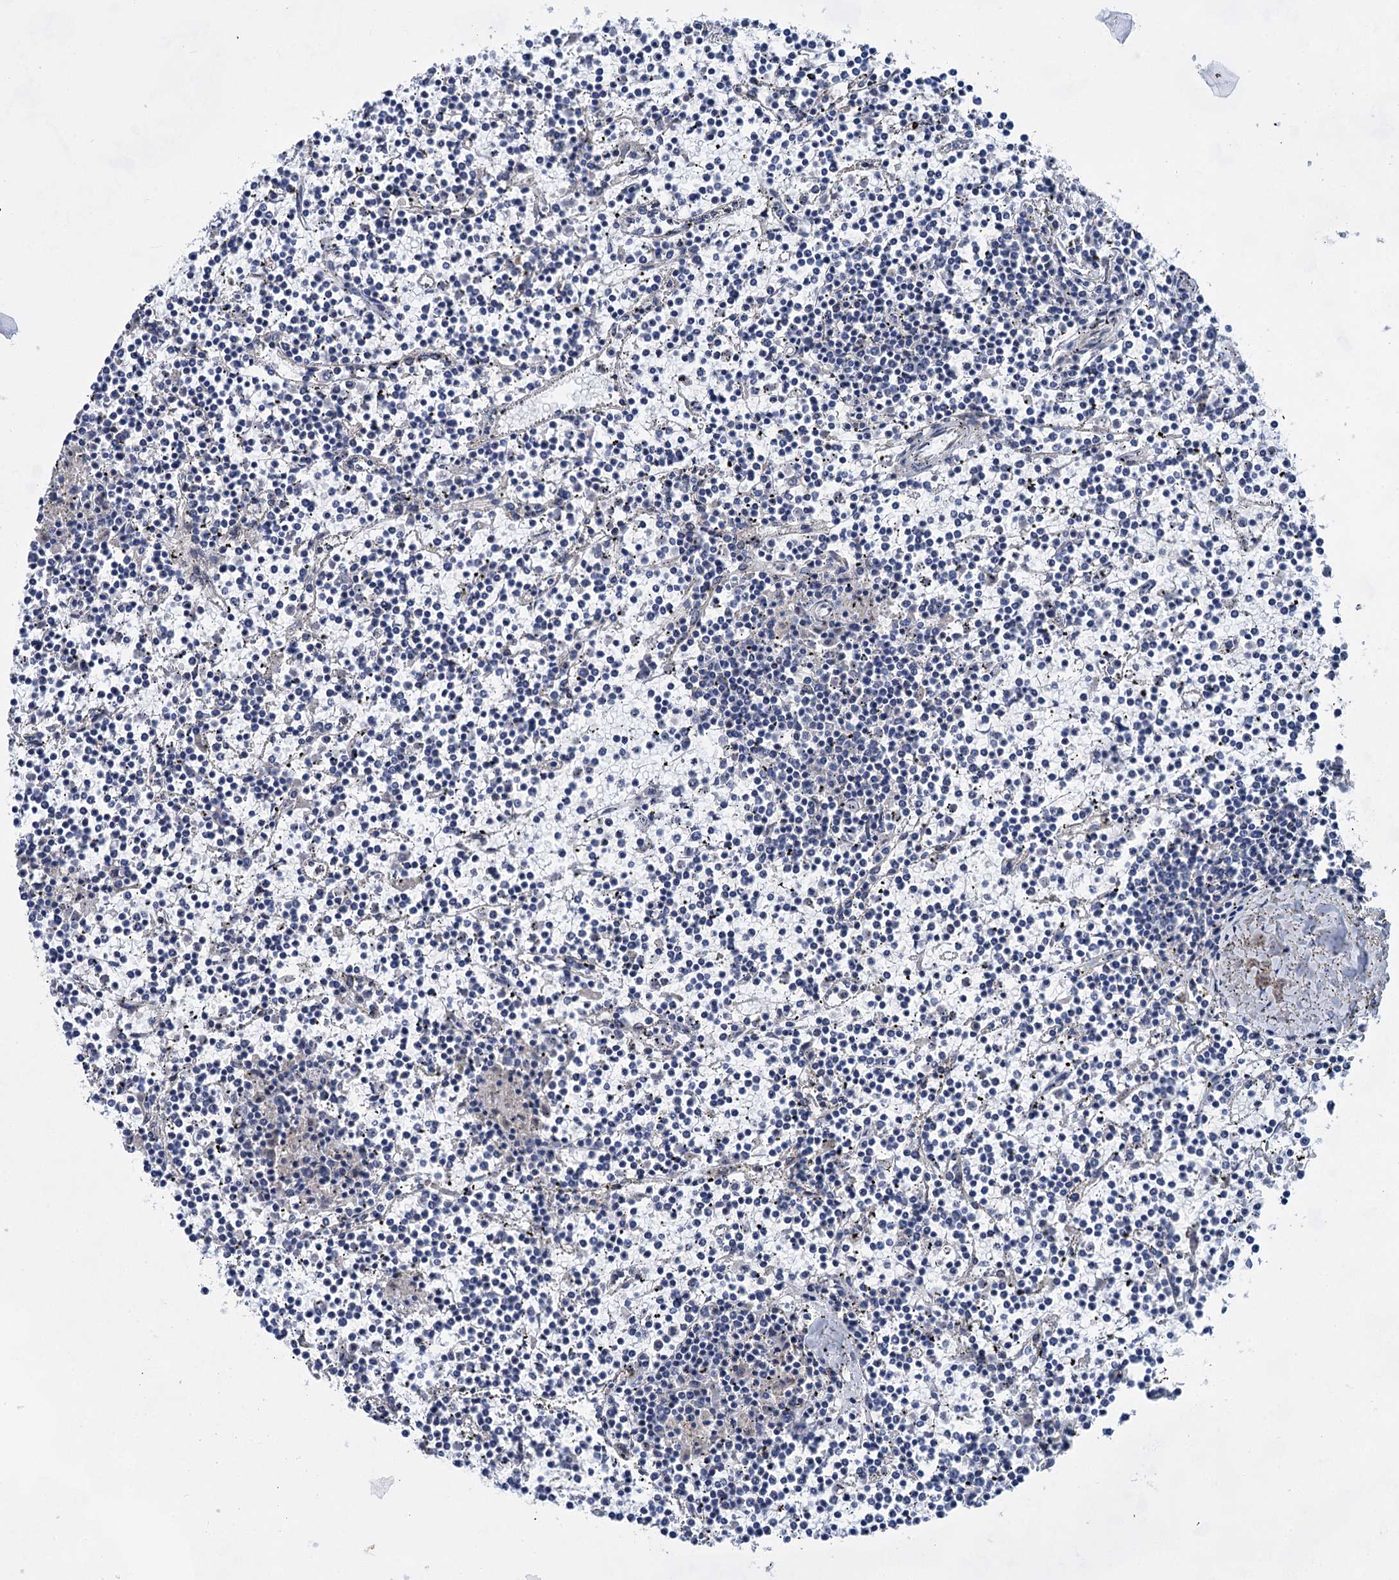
{"staining": {"intensity": "negative", "quantity": "none", "location": "none"}, "tissue": "lymphoma", "cell_type": "Tumor cells", "image_type": "cancer", "snomed": [{"axis": "morphology", "description": "Malignant lymphoma, non-Hodgkin's type, Low grade"}, {"axis": "topography", "description": "Spleen"}], "caption": "Immunohistochemistry photomicrograph of lymphoma stained for a protein (brown), which shows no staining in tumor cells. (IHC, brightfield microscopy, high magnification).", "gene": "MORN3", "patient": {"sex": "female", "age": 19}}